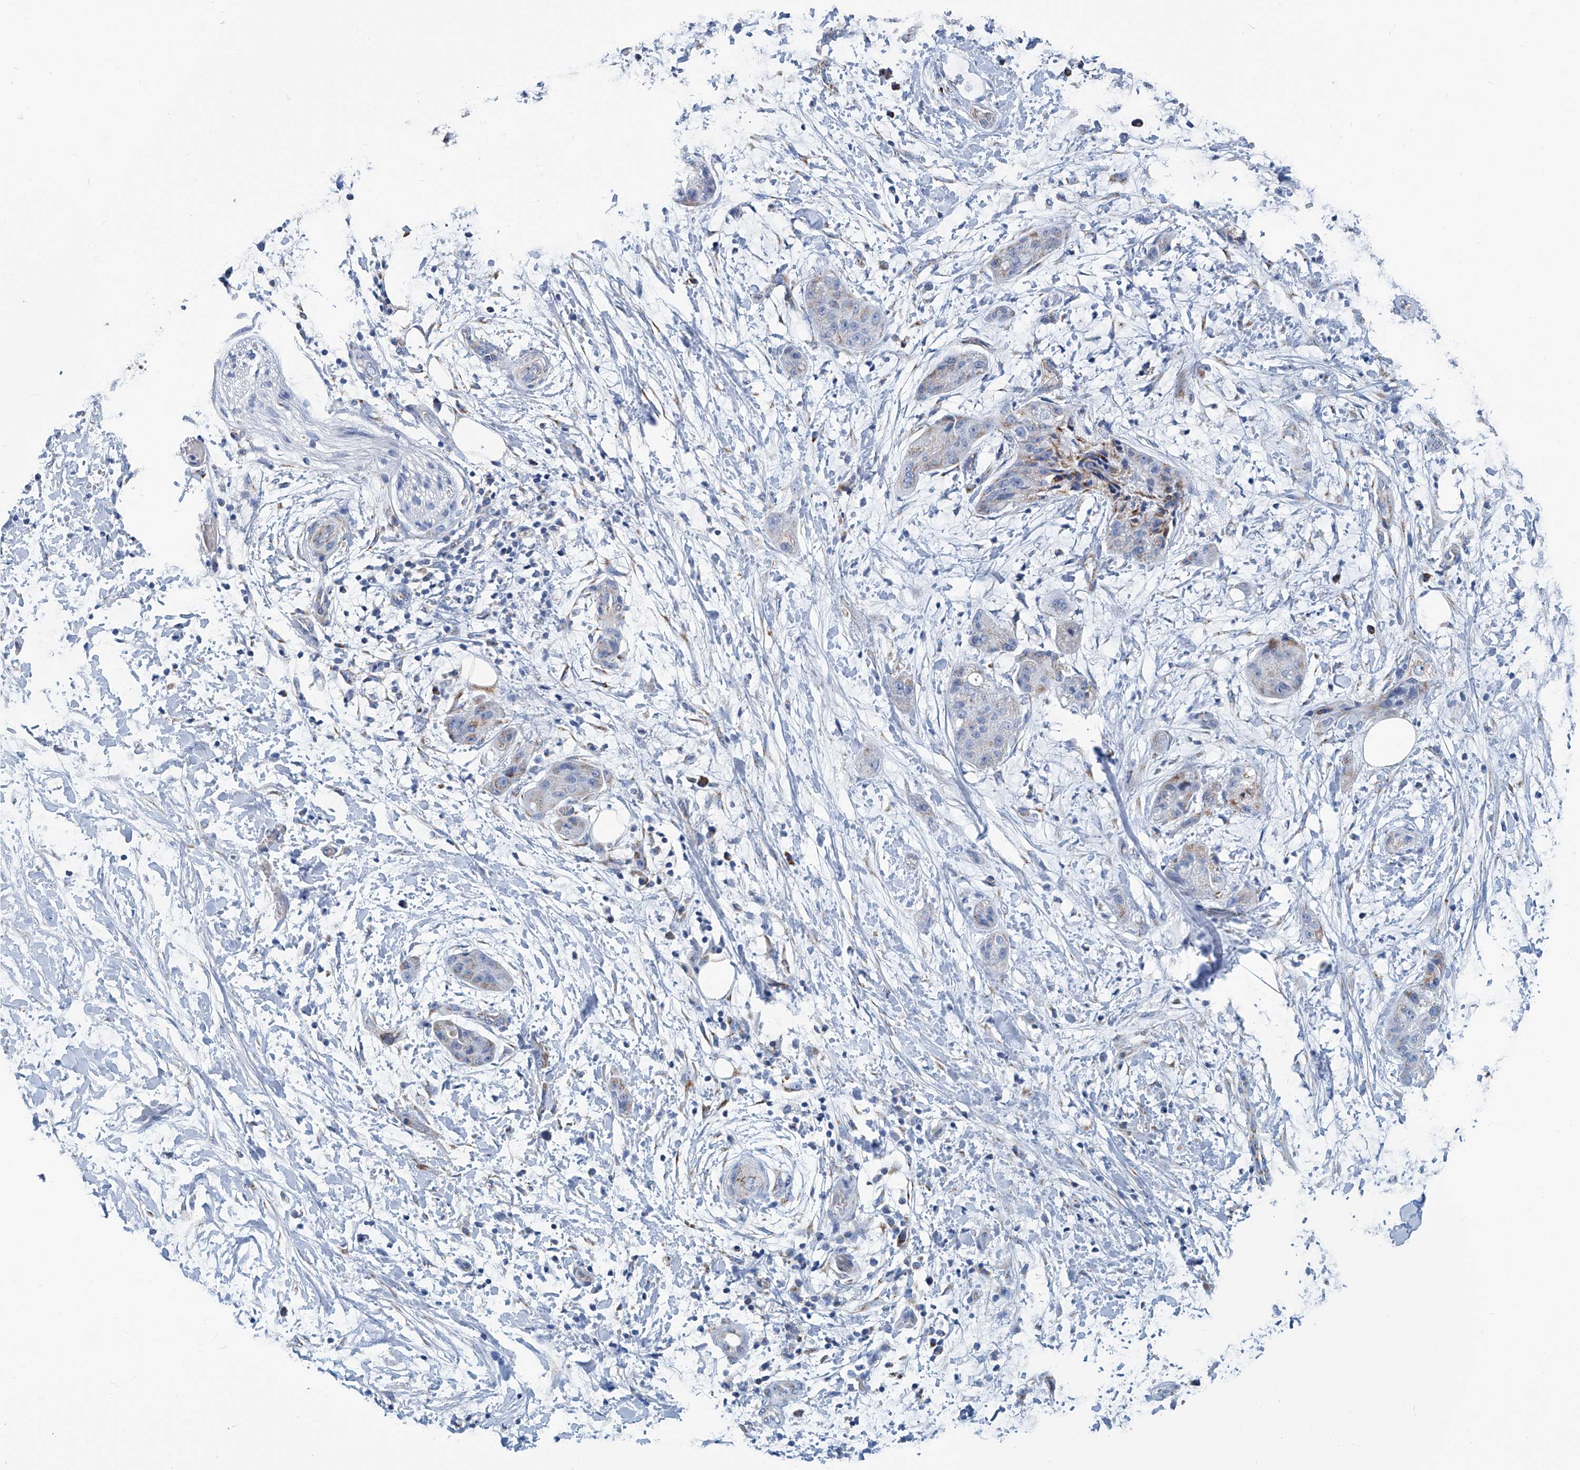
{"staining": {"intensity": "weak", "quantity": "<25%", "location": "cytoplasmic/membranous"}, "tissue": "pancreatic cancer", "cell_type": "Tumor cells", "image_type": "cancer", "snomed": [{"axis": "morphology", "description": "Adenocarcinoma, NOS"}, {"axis": "topography", "description": "Pancreas"}], "caption": "A high-resolution photomicrograph shows immunohistochemistry (IHC) staining of adenocarcinoma (pancreatic), which displays no significant positivity in tumor cells.", "gene": "MT-ND1", "patient": {"sex": "female", "age": 78}}